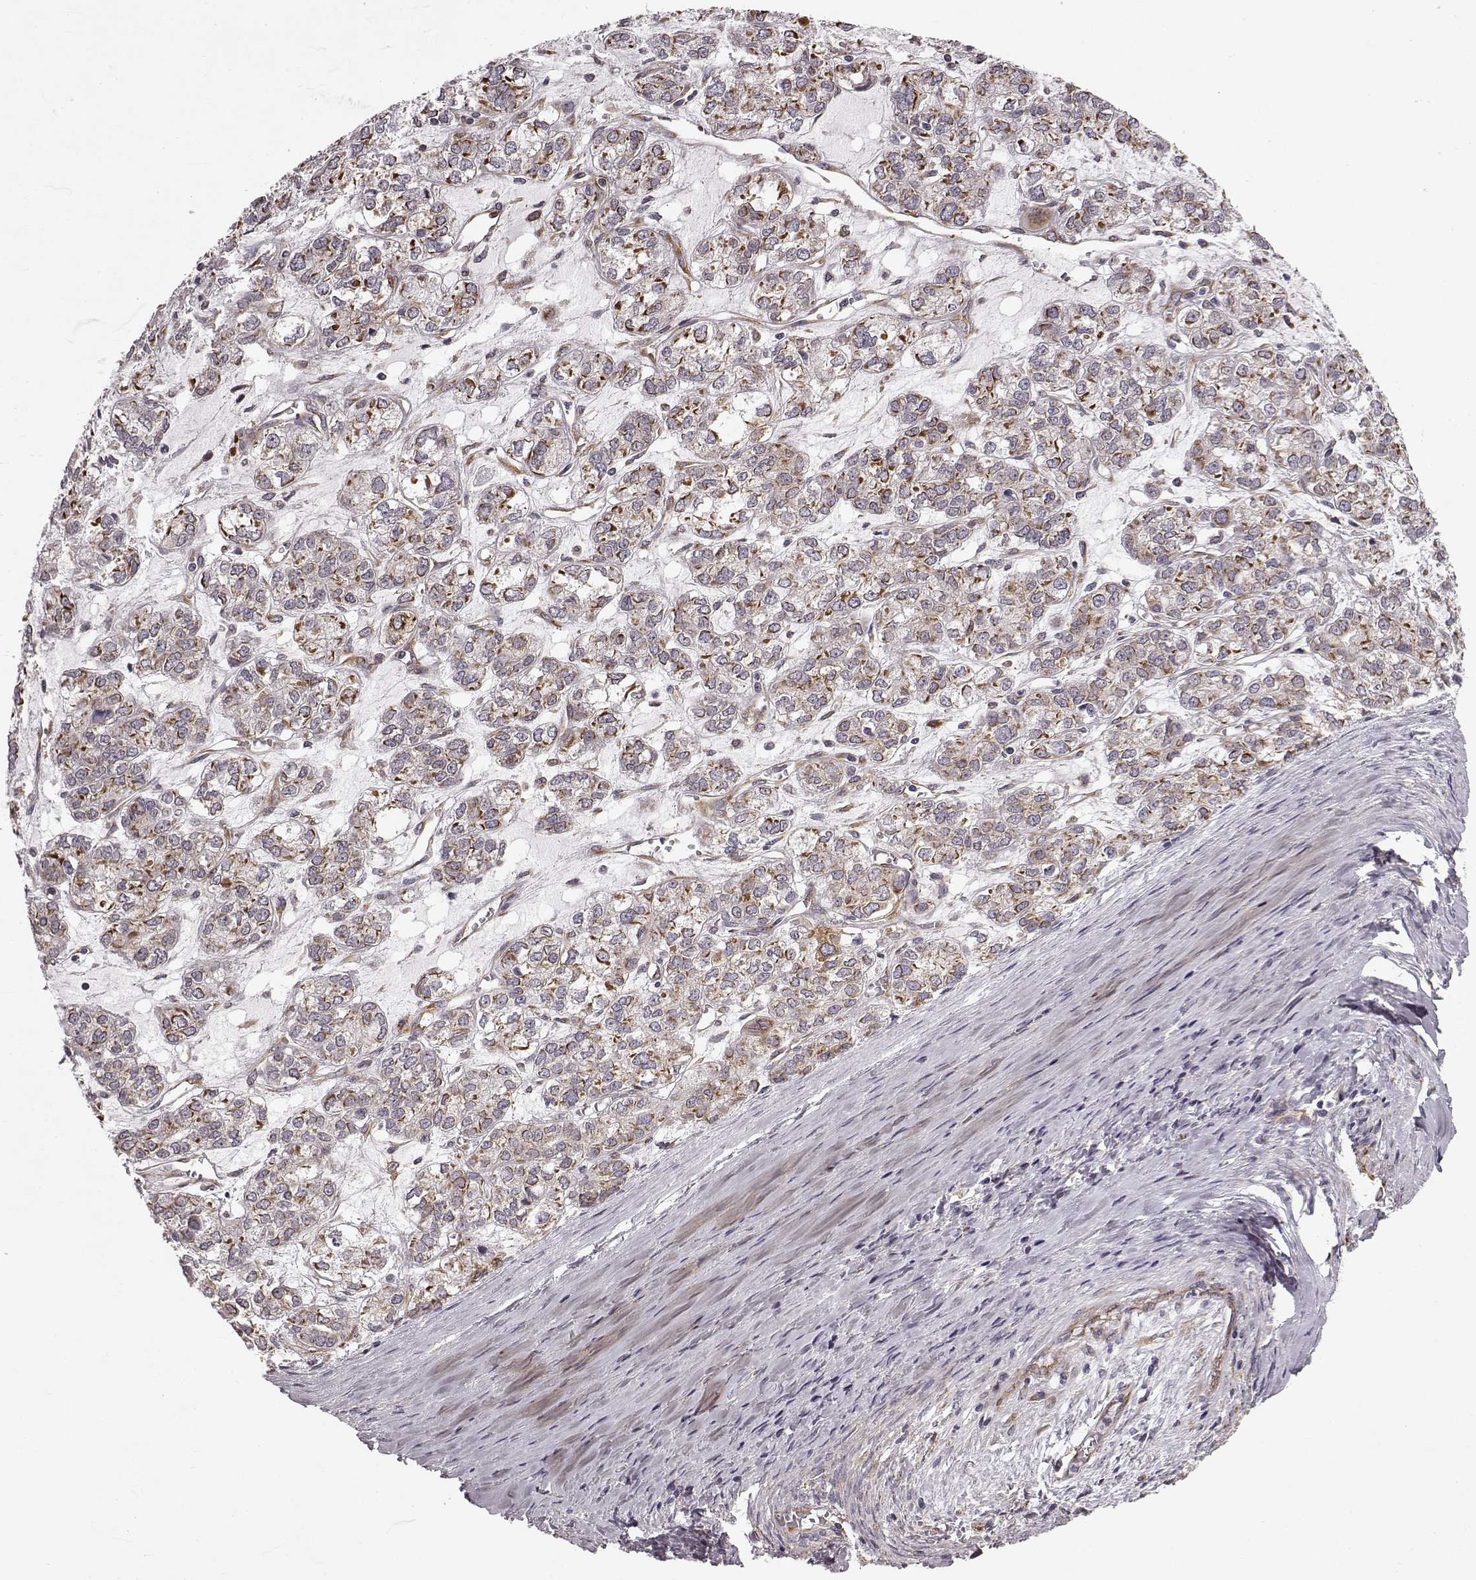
{"staining": {"intensity": "strong", "quantity": "25%-75%", "location": "cytoplasmic/membranous"}, "tissue": "ovarian cancer", "cell_type": "Tumor cells", "image_type": "cancer", "snomed": [{"axis": "morphology", "description": "Carcinoma, endometroid"}, {"axis": "topography", "description": "Ovary"}], "caption": "DAB (3,3'-diaminobenzidine) immunohistochemical staining of human endometroid carcinoma (ovarian) exhibits strong cytoplasmic/membranous protein positivity in about 25%-75% of tumor cells. (DAB (3,3'-diaminobenzidine) = brown stain, brightfield microscopy at high magnification).", "gene": "TMEM14A", "patient": {"sex": "female", "age": 64}}